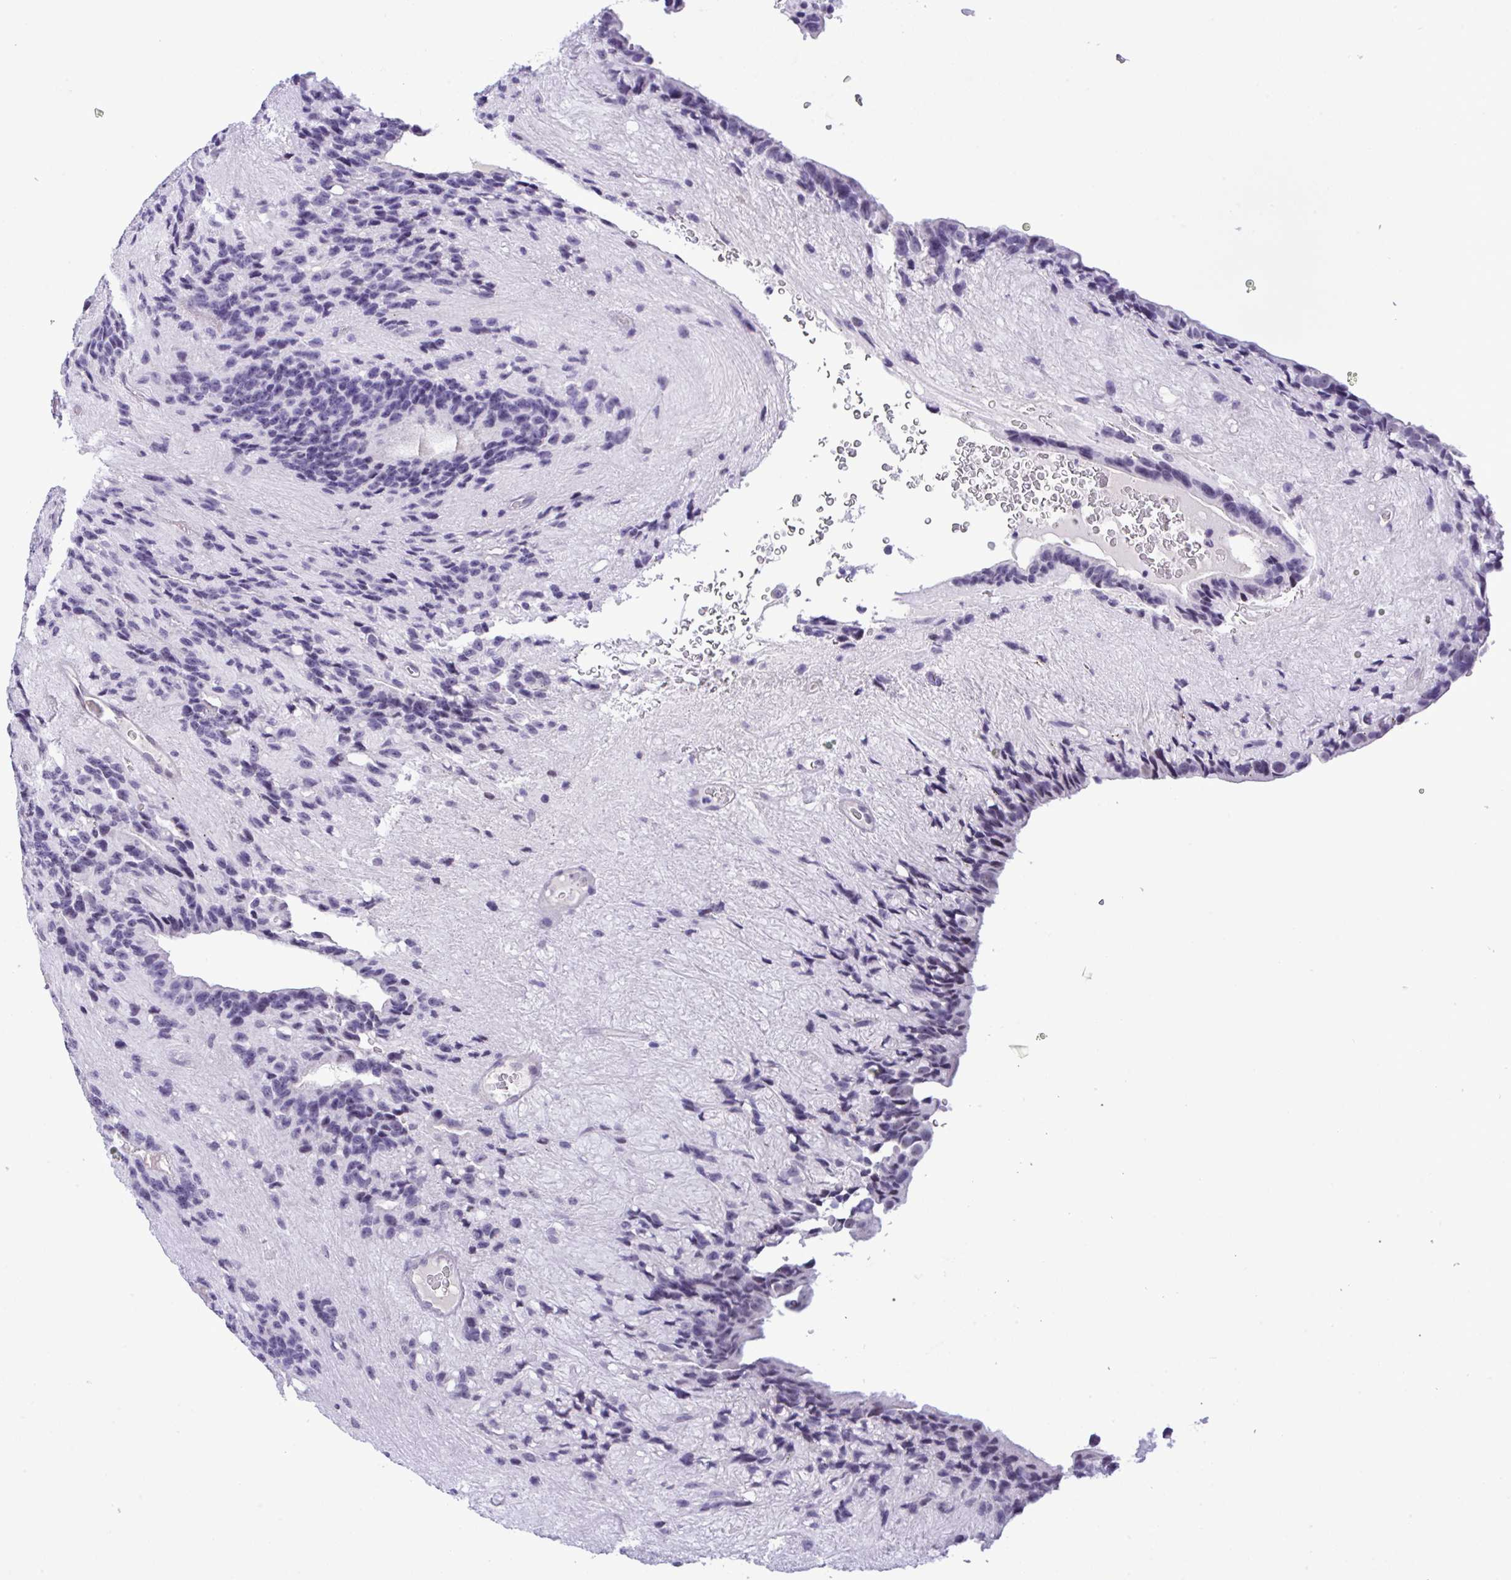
{"staining": {"intensity": "negative", "quantity": "none", "location": "none"}, "tissue": "glioma", "cell_type": "Tumor cells", "image_type": "cancer", "snomed": [{"axis": "morphology", "description": "Glioma, malignant, Low grade"}, {"axis": "topography", "description": "Brain"}], "caption": "The micrograph demonstrates no significant staining in tumor cells of glioma.", "gene": "YBX2", "patient": {"sex": "male", "age": 31}}